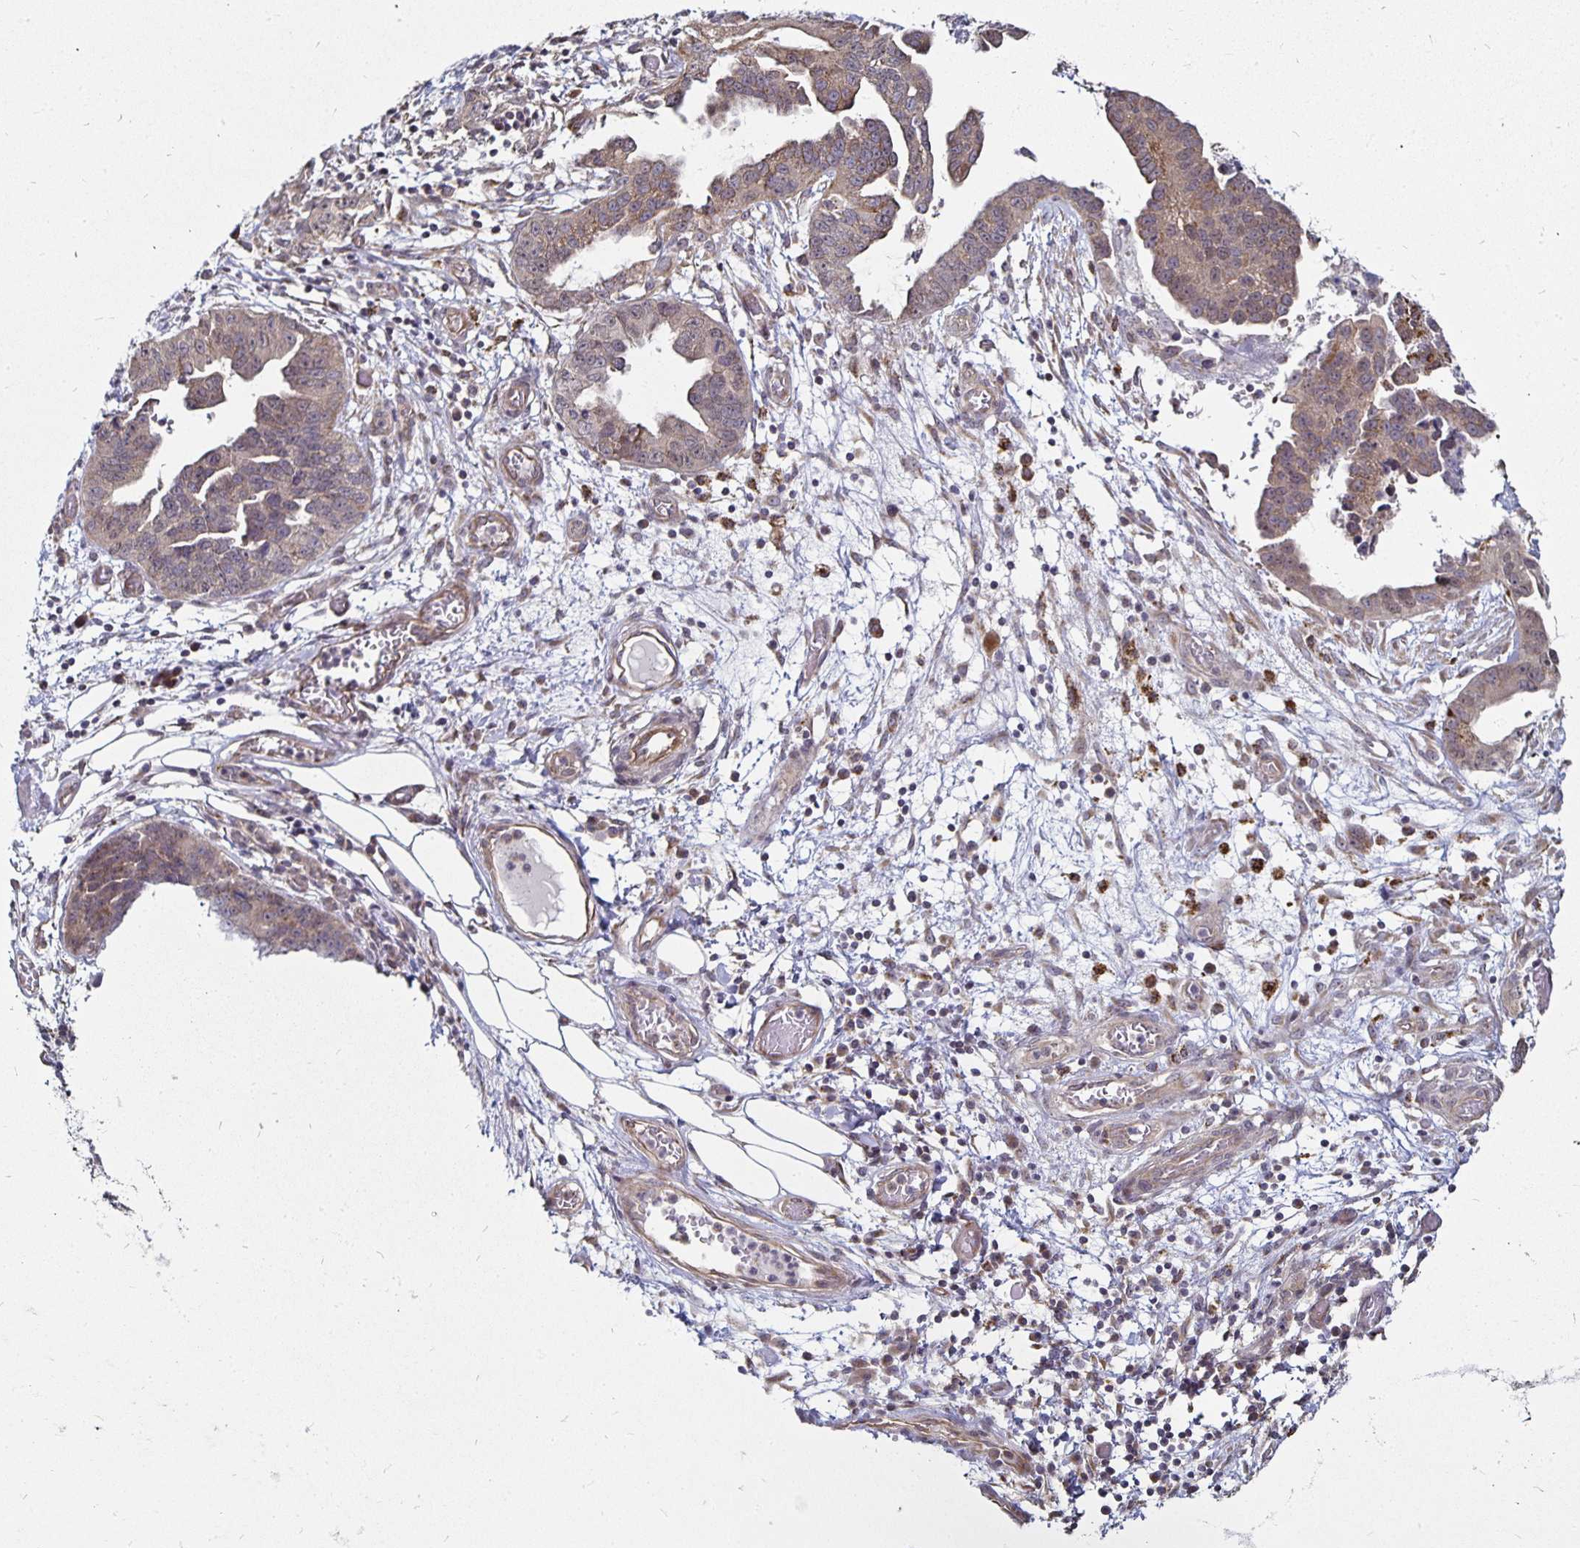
{"staining": {"intensity": "weak", "quantity": "<25%", "location": "nuclear"}, "tissue": "ovarian cancer", "cell_type": "Tumor cells", "image_type": "cancer", "snomed": [{"axis": "morphology", "description": "Cystadenocarcinoma, serous, NOS"}, {"axis": "topography", "description": "Ovary"}], "caption": "Tumor cells are negative for brown protein staining in serous cystadenocarcinoma (ovarian).", "gene": "CYP27A1", "patient": {"sex": "female", "age": 75}}